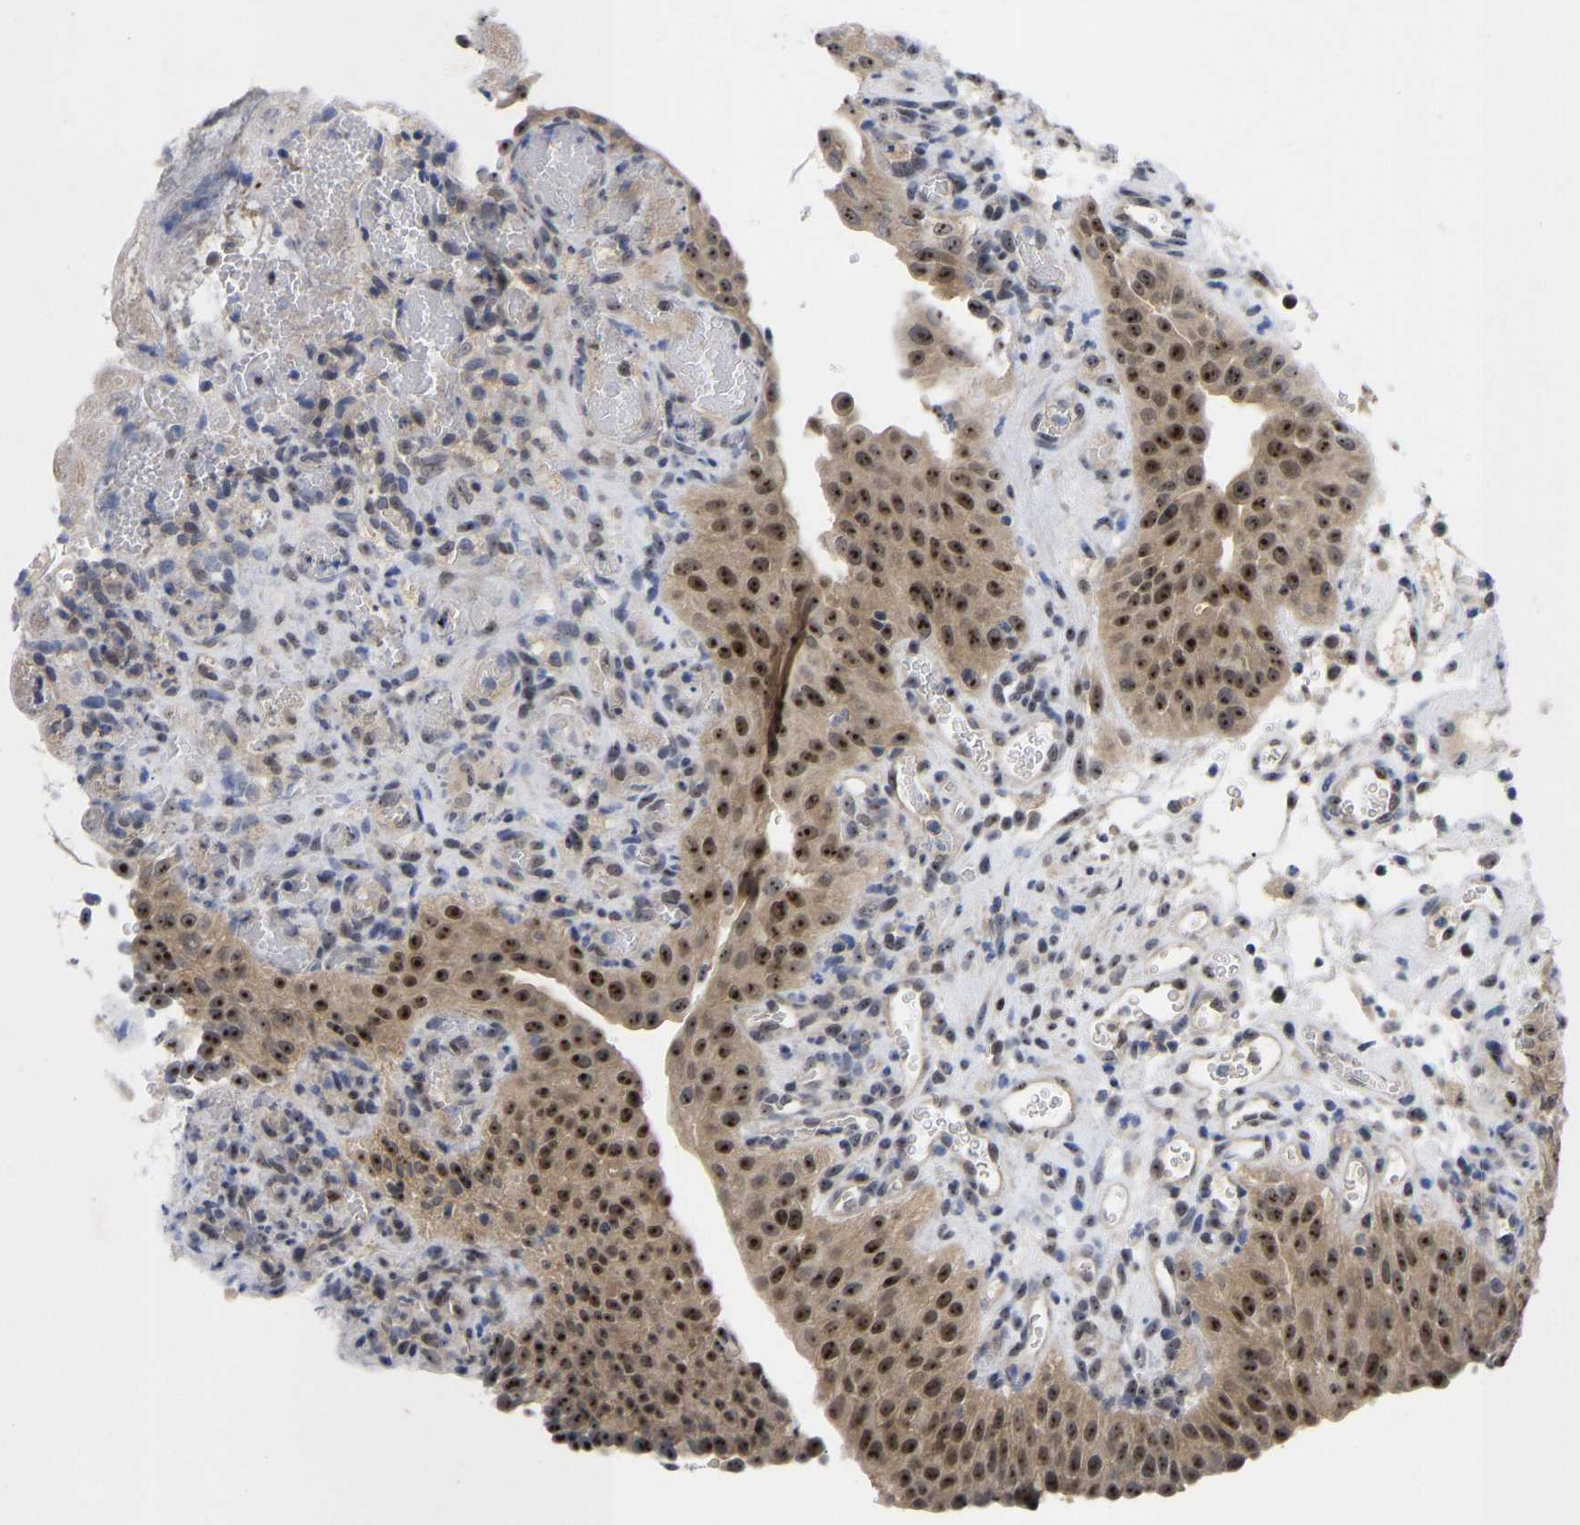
{"staining": {"intensity": "strong", "quantity": ">75%", "location": "cytoplasmic/membranous,nuclear"}, "tissue": "urothelial cancer", "cell_type": "Tumor cells", "image_type": "cancer", "snomed": [{"axis": "morphology", "description": "Urothelial carcinoma, Low grade"}, {"axis": "morphology", "description": "Urothelial carcinoma, High grade"}, {"axis": "topography", "description": "Urinary bladder"}], "caption": "A brown stain shows strong cytoplasmic/membranous and nuclear expression of a protein in human high-grade urothelial carcinoma tumor cells.", "gene": "NLE1", "patient": {"sex": "male", "age": 35}}